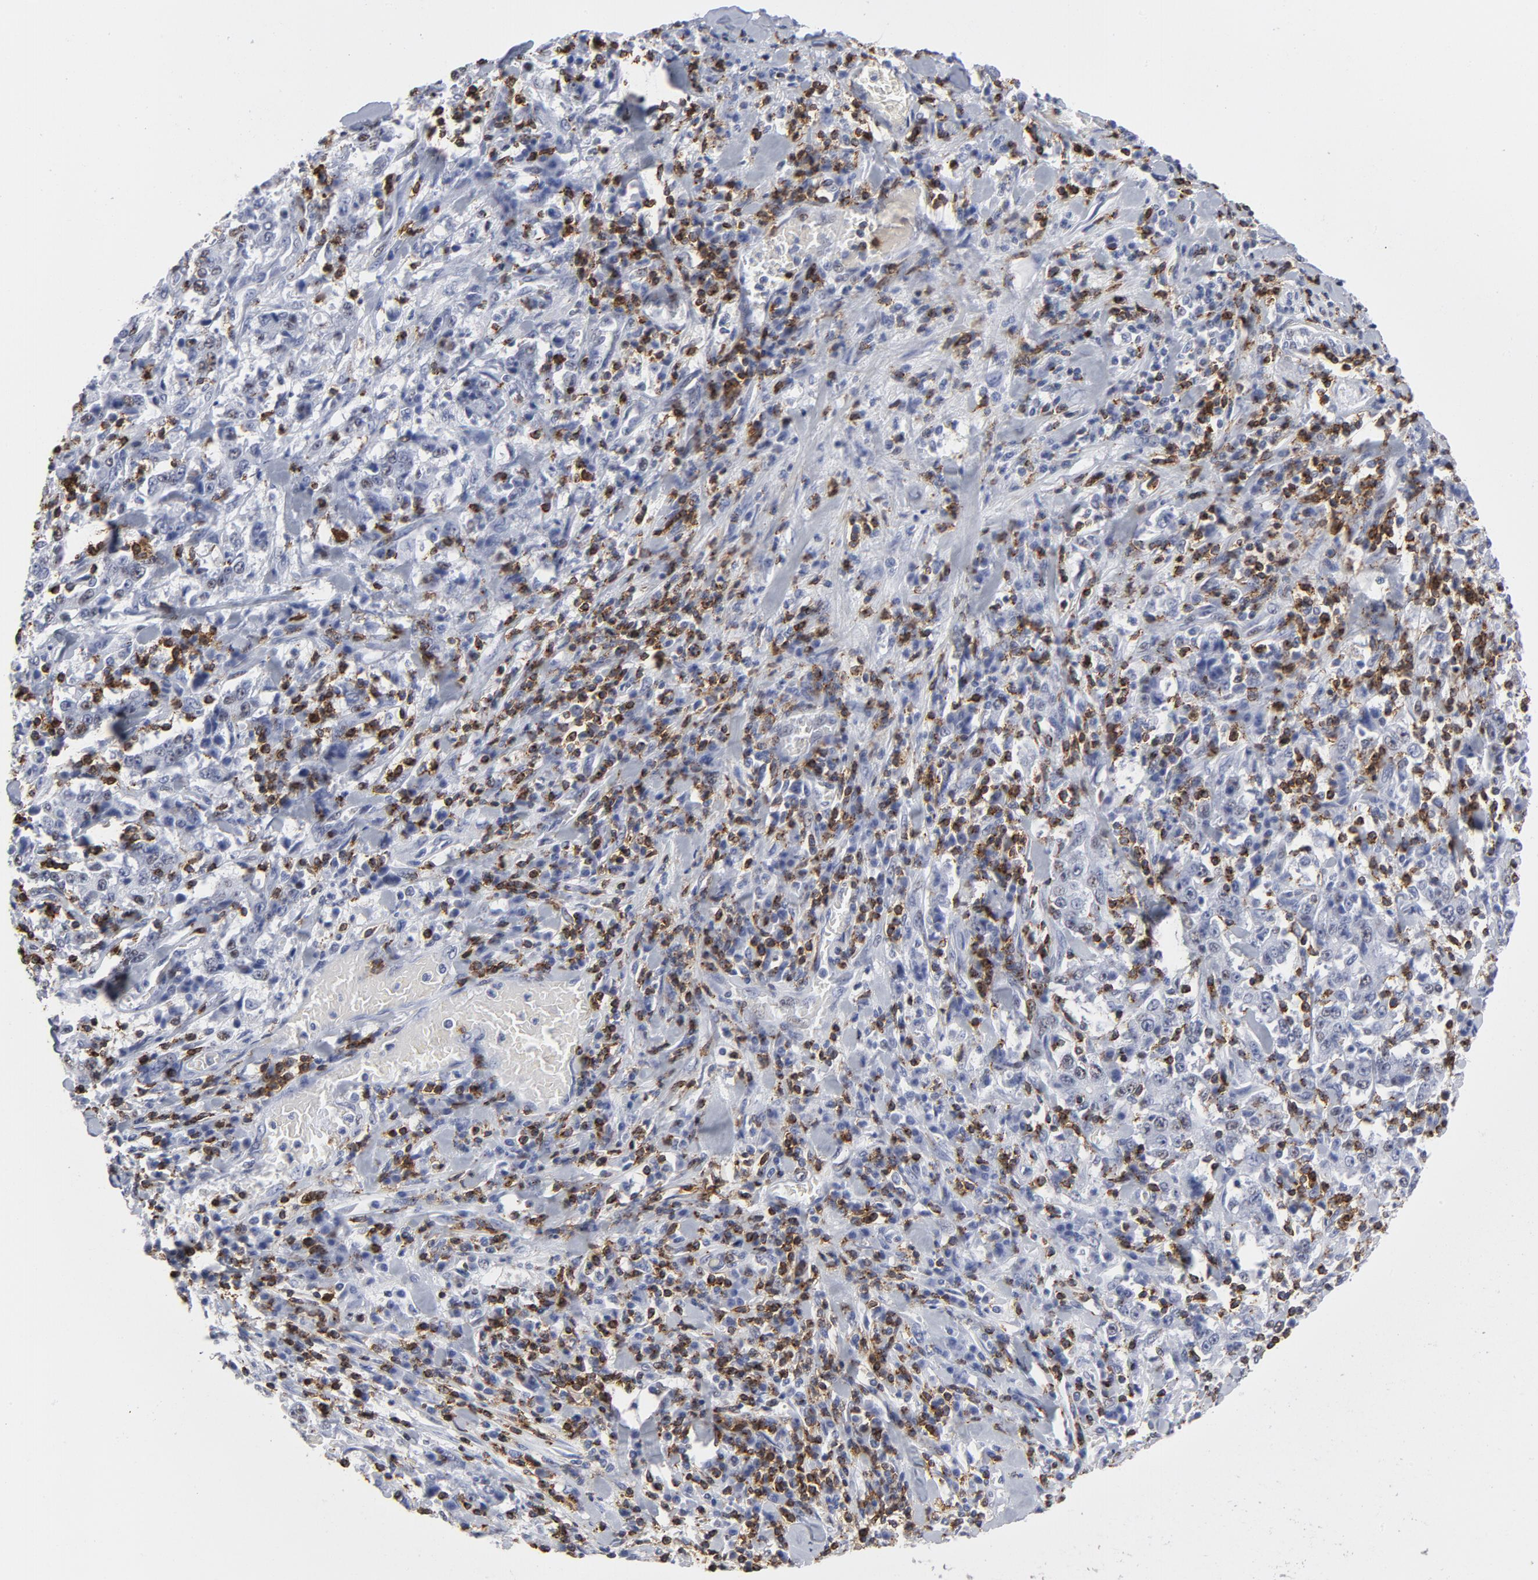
{"staining": {"intensity": "weak", "quantity": "<25%", "location": "nuclear"}, "tissue": "stomach cancer", "cell_type": "Tumor cells", "image_type": "cancer", "snomed": [{"axis": "morphology", "description": "Normal tissue, NOS"}, {"axis": "morphology", "description": "Adenocarcinoma, NOS"}, {"axis": "topography", "description": "Stomach, upper"}, {"axis": "topography", "description": "Stomach"}], "caption": "A high-resolution micrograph shows IHC staining of stomach cancer, which demonstrates no significant positivity in tumor cells.", "gene": "CD2", "patient": {"sex": "male", "age": 59}}